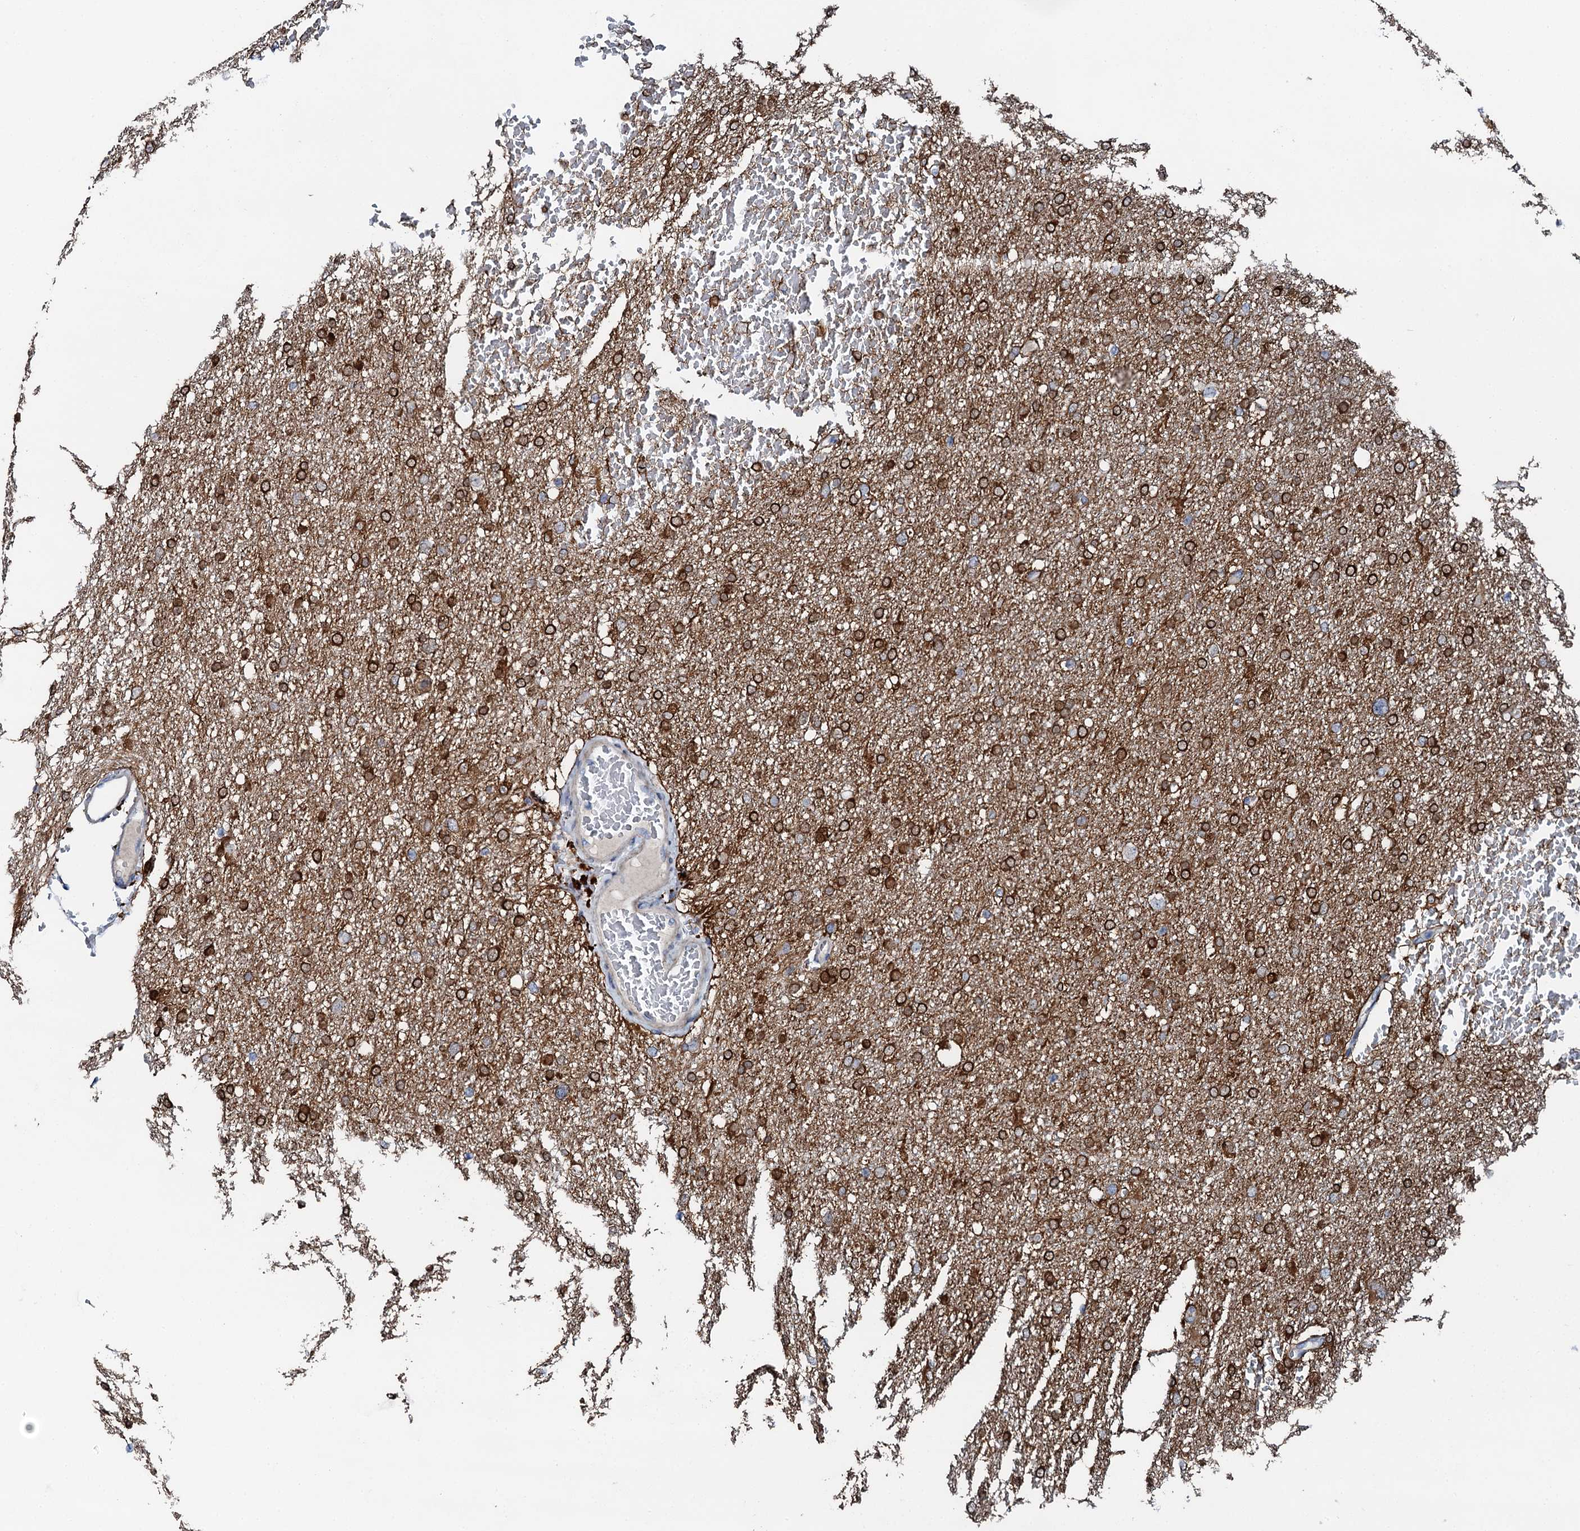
{"staining": {"intensity": "strong", "quantity": "25%-75%", "location": "cytoplasmic/membranous"}, "tissue": "glioma", "cell_type": "Tumor cells", "image_type": "cancer", "snomed": [{"axis": "morphology", "description": "Glioma, malignant, High grade"}, {"axis": "topography", "description": "Cerebral cortex"}], "caption": "This image shows IHC staining of human malignant high-grade glioma, with high strong cytoplasmic/membranous expression in approximately 25%-75% of tumor cells.", "gene": "GFOD2", "patient": {"sex": "female", "age": 36}}